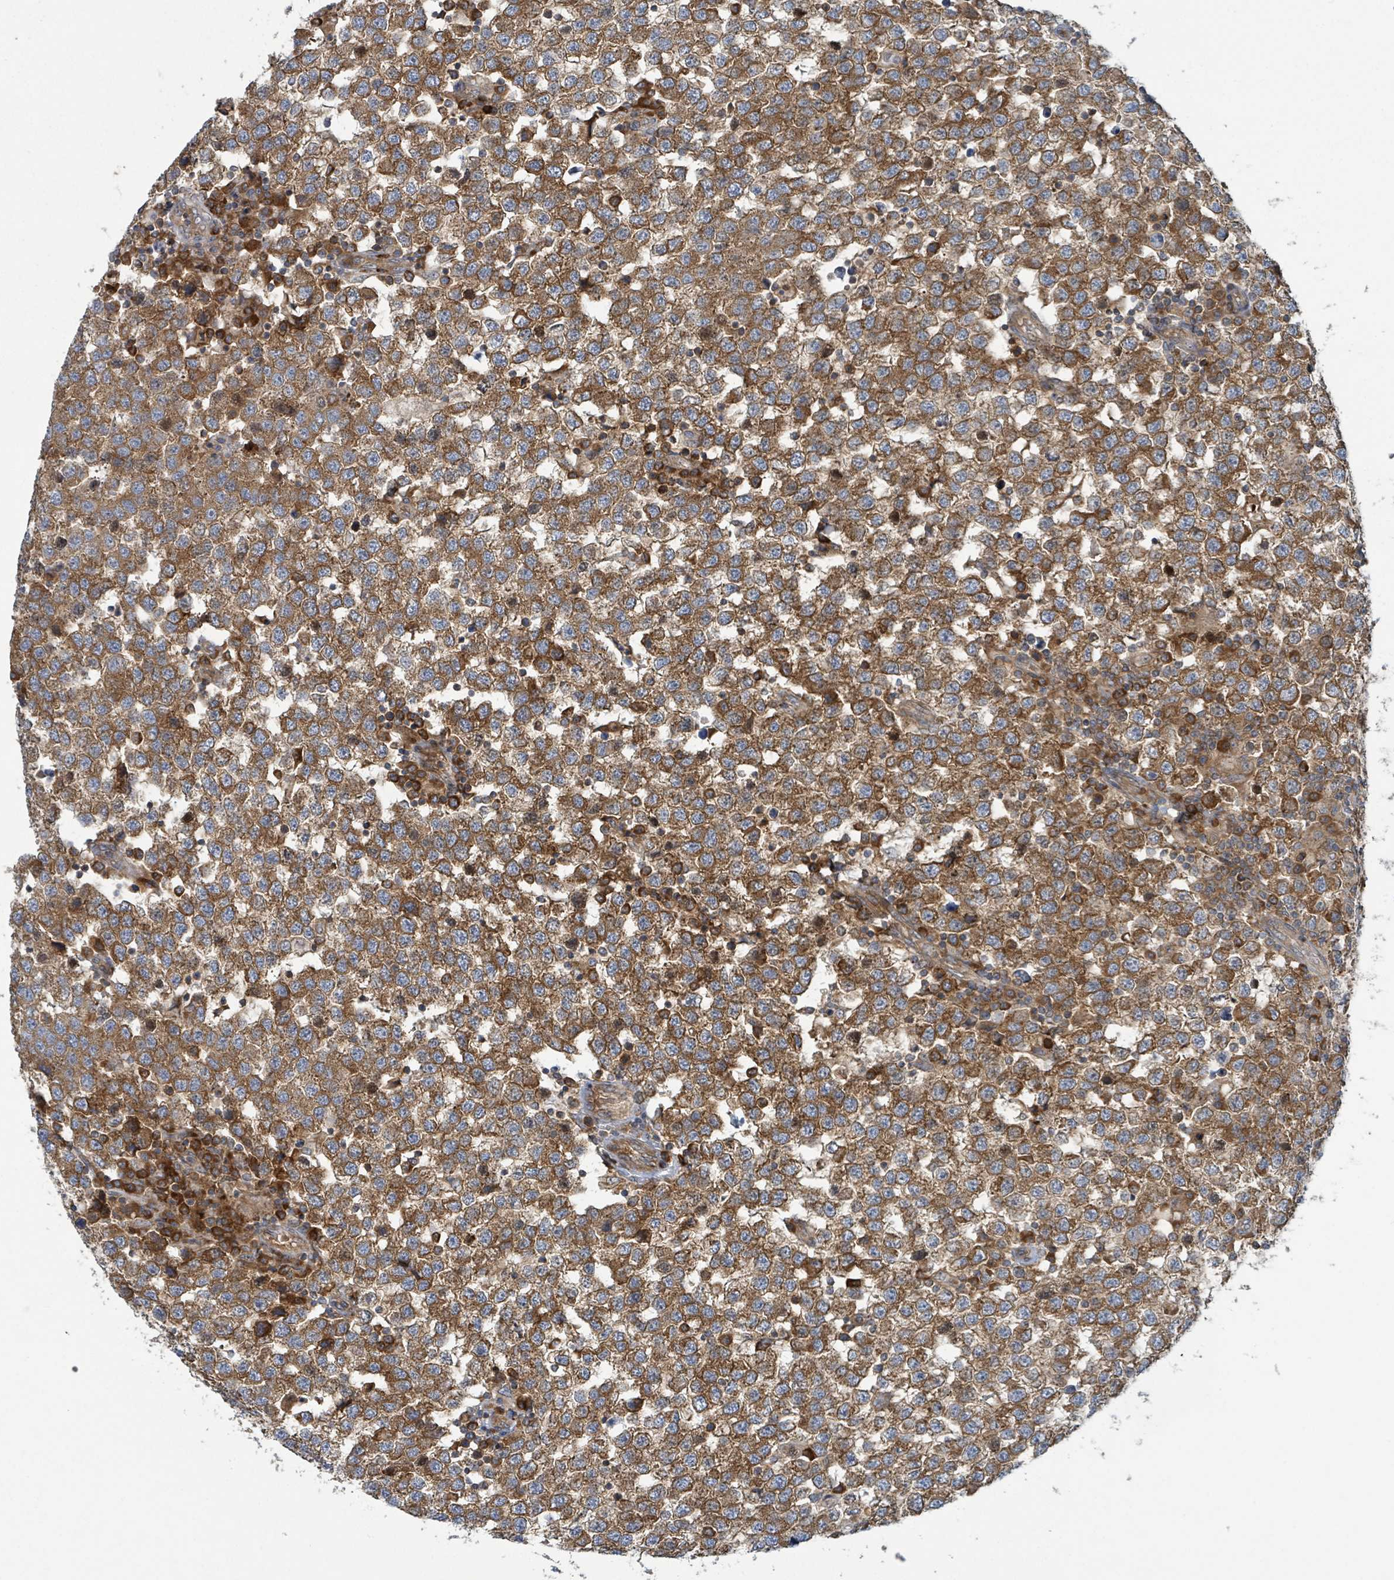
{"staining": {"intensity": "strong", "quantity": ">75%", "location": "cytoplasmic/membranous"}, "tissue": "testis cancer", "cell_type": "Tumor cells", "image_type": "cancer", "snomed": [{"axis": "morphology", "description": "Seminoma, NOS"}, {"axis": "topography", "description": "Testis"}], "caption": "Strong cytoplasmic/membranous protein positivity is identified in about >75% of tumor cells in testis cancer.", "gene": "OR51E1", "patient": {"sex": "male", "age": 34}}